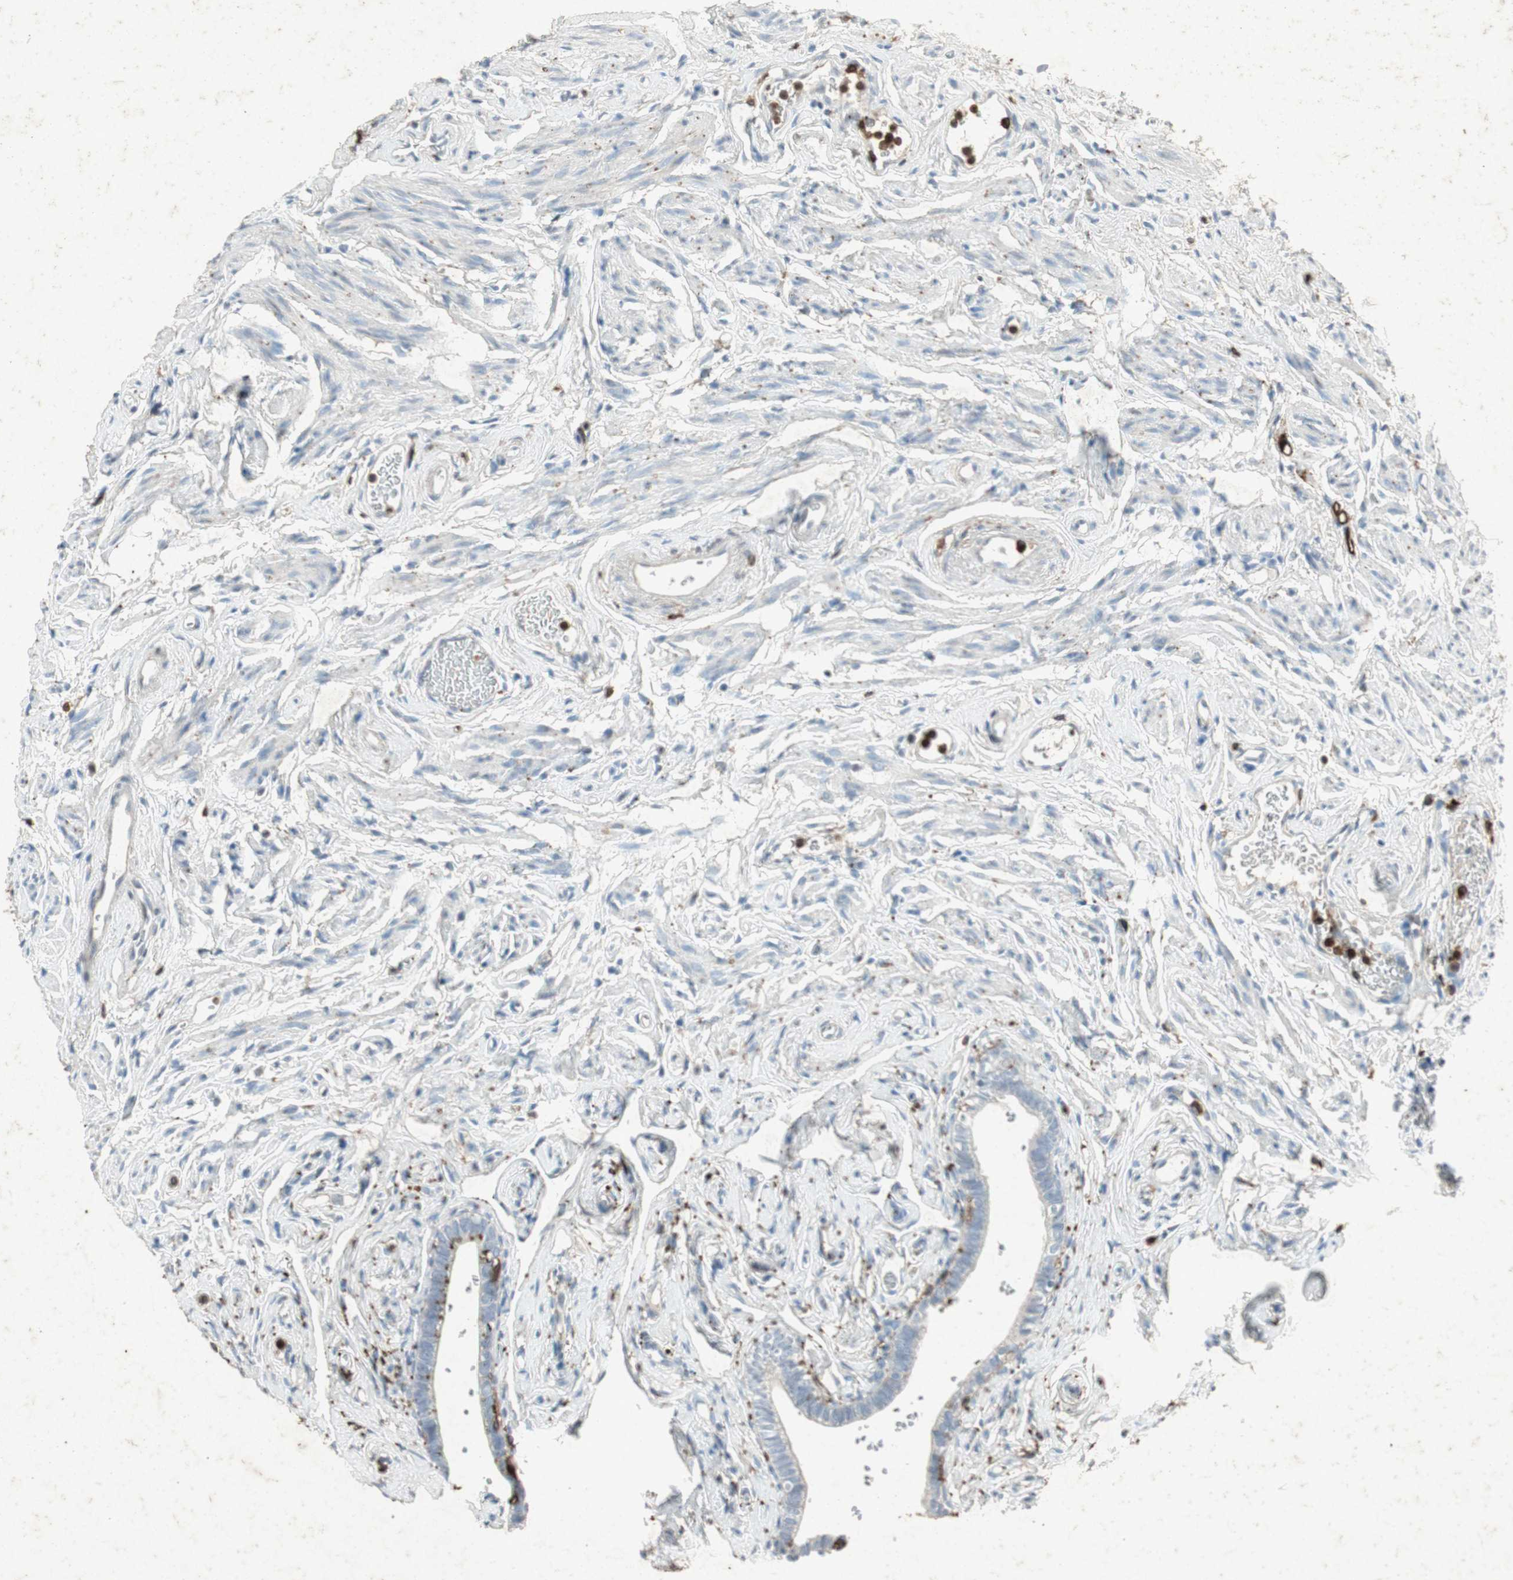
{"staining": {"intensity": "weak", "quantity": "<25%", "location": "cytoplasmic/membranous,nuclear"}, "tissue": "fallopian tube", "cell_type": "Glandular cells", "image_type": "normal", "snomed": [{"axis": "morphology", "description": "Normal tissue, NOS"}, {"axis": "topography", "description": "Fallopian tube"}], "caption": "Benign fallopian tube was stained to show a protein in brown. There is no significant expression in glandular cells. The staining was performed using DAB to visualize the protein expression in brown, while the nuclei were stained in blue with hematoxylin (Magnification: 20x).", "gene": "TYROBP", "patient": {"sex": "female", "age": 71}}